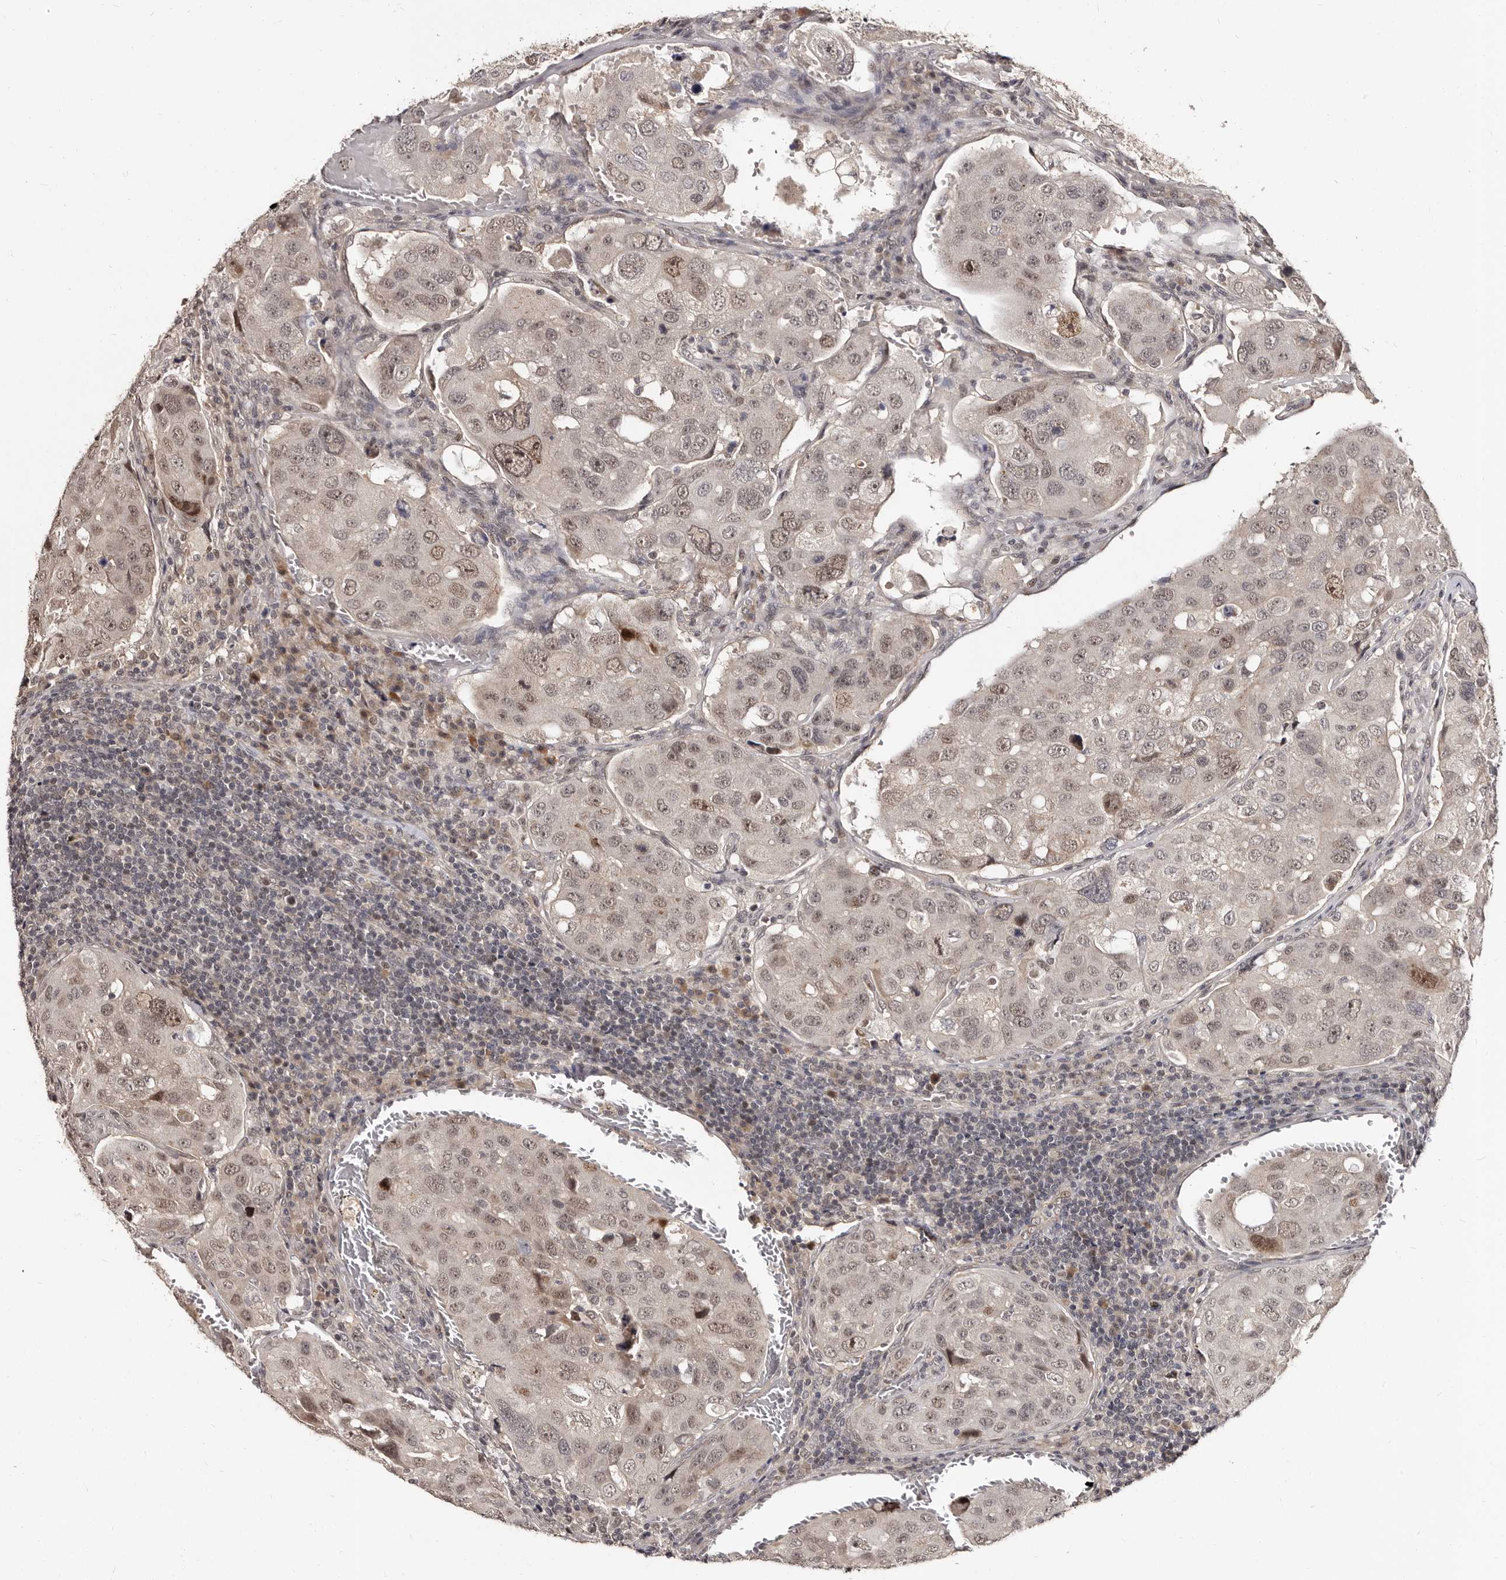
{"staining": {"intensity": "weak", "quantity": ">75%", "location": "nuclear"}, "tissue": "urothelial cancer", "cell_type": "Tumor cells", "image_type": "cancer", "snomed": [{"axis": "morphology", "description": "Urothelial carcinoma, High grade"}, {"axis": "topography", "description": "Lymph node"}, {"axis": "topography", "description": "Urinary bladder"}], "caption": "A brown stain labels weak nuclear positivity of a protein in urothelial carcinoma (high-grade) tumor cells. The protein is shown in brown color, while the nuclei are stained blue.", "gene": "TBC1D22B", "patient": {"sex": "male", "age": 51}}